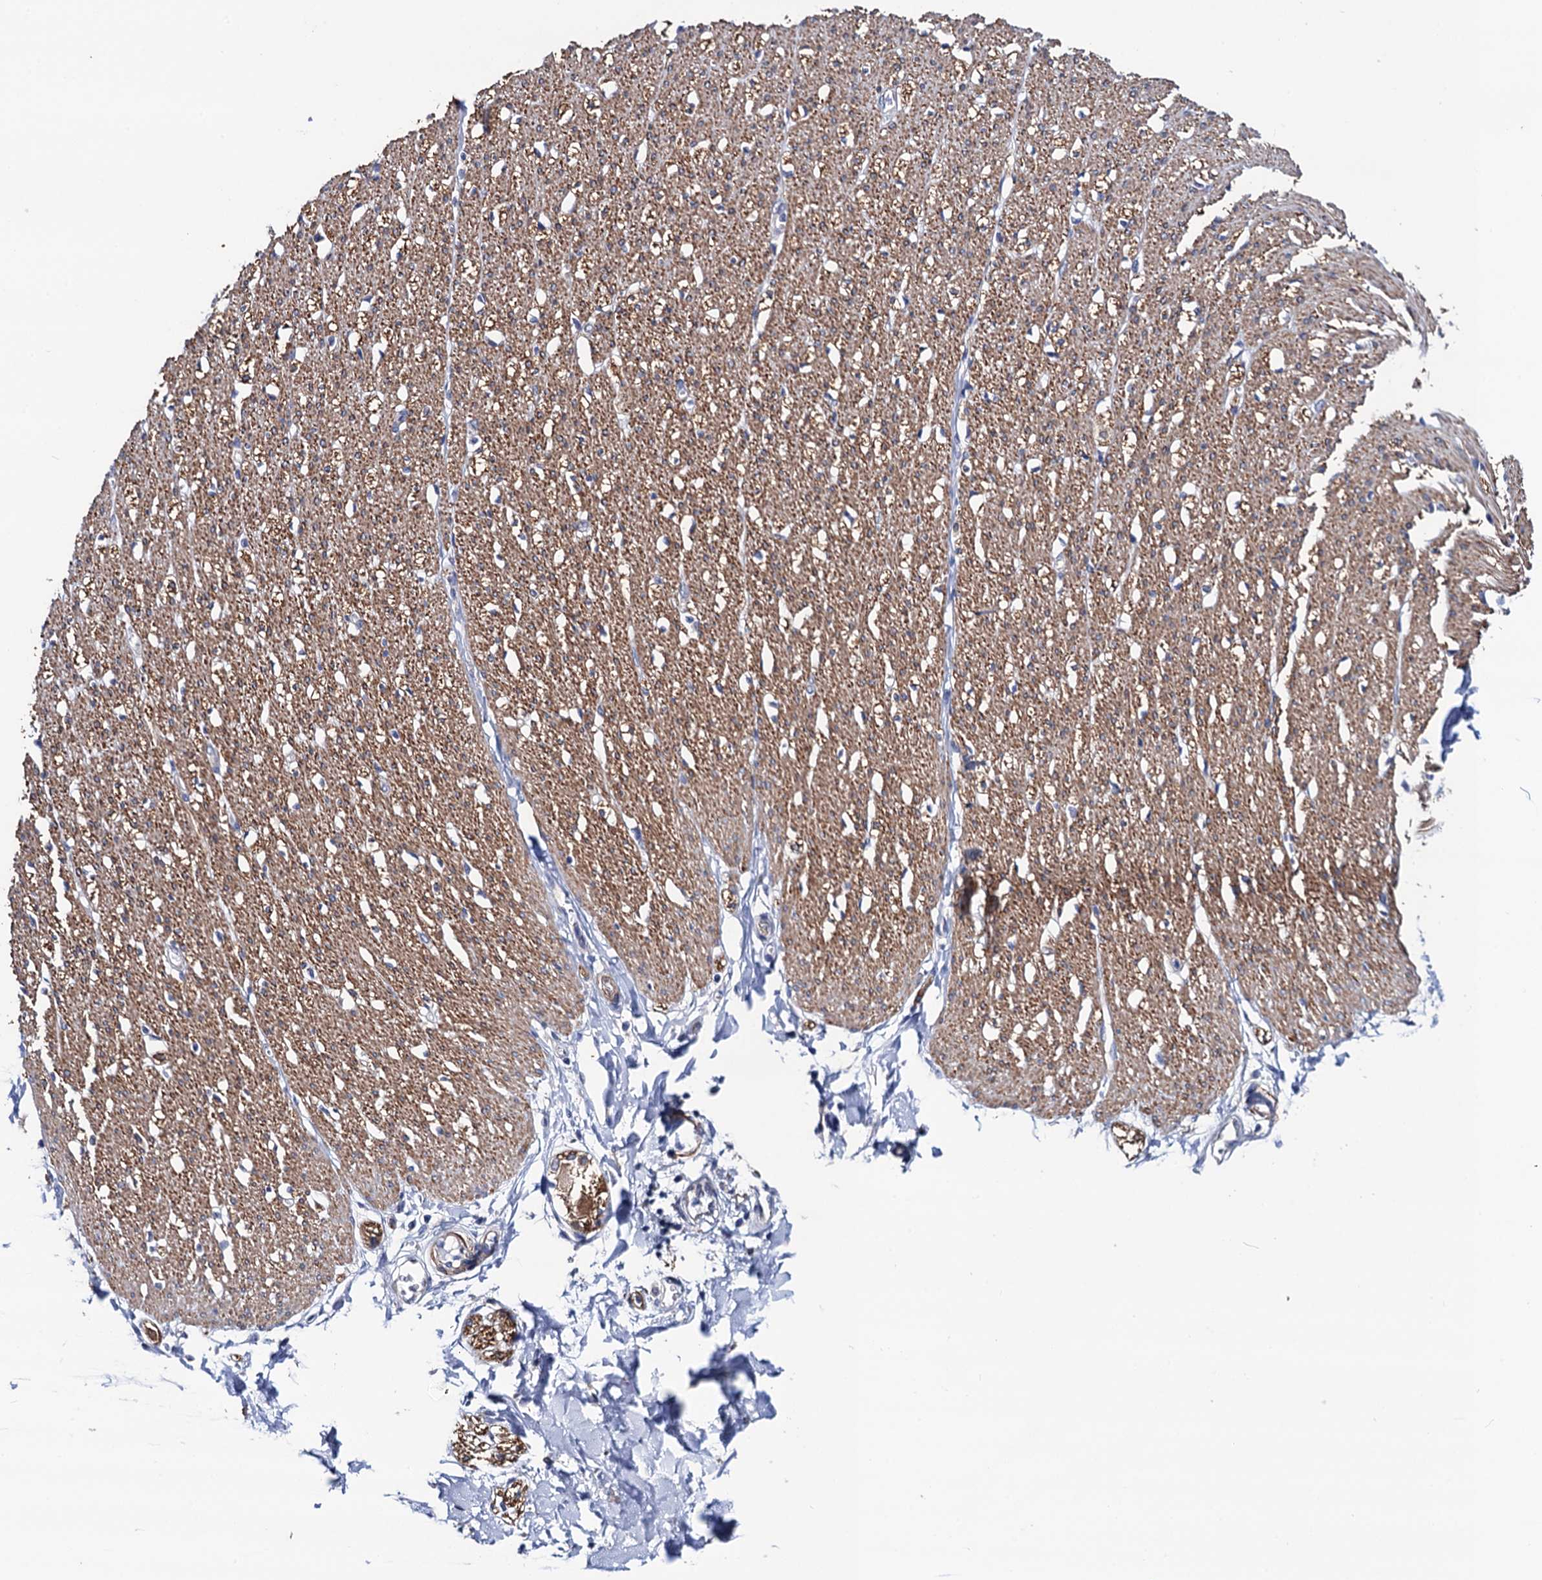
{"staining": {"intensity": "moderate", "quantity": ">75%", "location": "cytoplasmic/membranous"}, "tissue": "smooth muscle", "cell_type": "Smooth muscle cells", "image_type": "normal", "snomed": [{"axis": "morphology", "description": "Normal tissue, NOS"}, {"axis": "morphology", "description": "Adenocarcinoma, NOS"}, {"axis": "topography", "description": "Colon"}, {"axis": "topography", "description": "Peripheral nerve tissue"}], "caption": "DAB immunohistochemical staining of unremarkable smooth muscle exhibits moderate cytoplasmic/membranous protein expression in about >75% of smooth muscle cells. (Brightfield microscopy of DAB IHC at high magnification).", "gene": "ZDHHC18", "patient": {"sex": "male", "age": 14}}